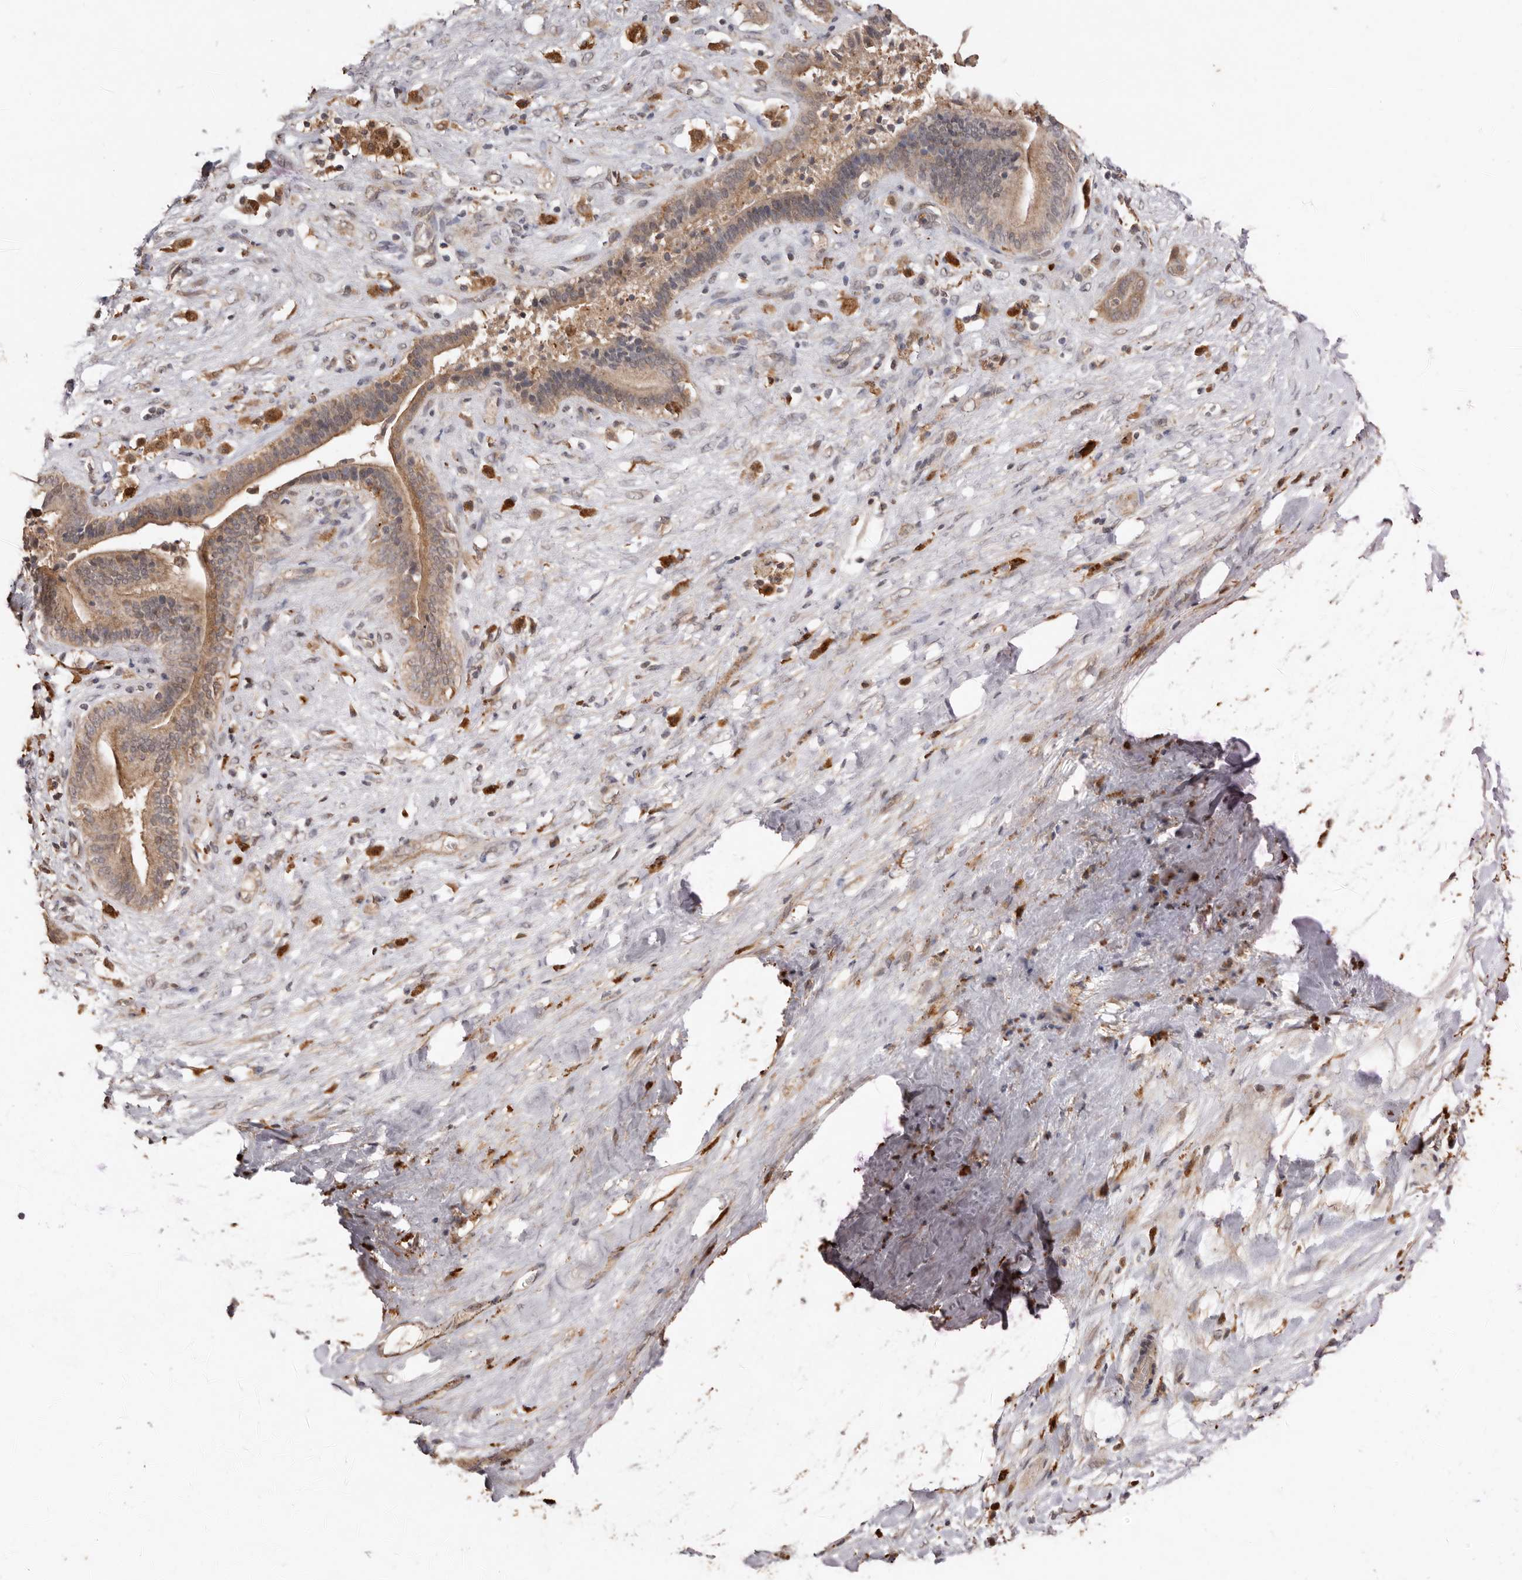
{"staining": {"intensity": "moderate", "quantity": ">75%", "location": "cytoplasmic/membranous"}, "tissue": "liver cancer", "cell_type": "Tumor cells", "image_type": "cancer", "snomed": [{"axis": "morphology", "description": "Cholangiocarcinoma"}, {"axis": "topography", "description": "Liver"}], "caption": "Tumor cells show moderate cytoplasmic/membranous expression in approximately >75% of cells in liver cancer.", "gene": "RSPO2", "patient": {"sex": "female", "age": 52}}